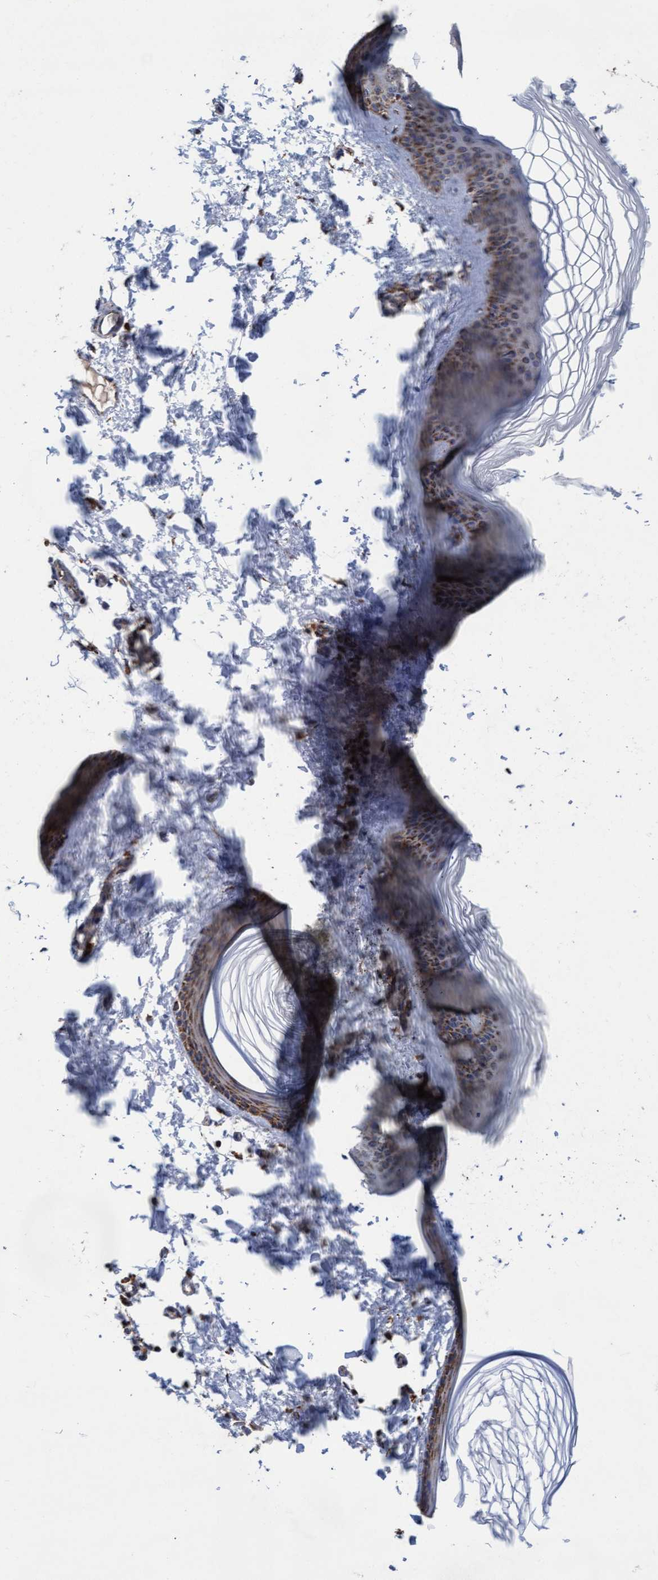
{"staining": {"intensity": "moderate", "quantity": ">75%", "location": "cytoplasmic/membranous"}, "tissue": "skin", "cell_type": "Fibroblasts", "image_type": "normal", "snomed": [{"axis": "morphology", "description": "Normal tissue, NOS"}, {"axis": "topography", "description": "Skin"}], "caption": "Skin stained with a brown dye exhibits moderate cytoplasmic/membranous positive staining in about >75% of fibroblasts.", "gene": "MRPL38", "patient": {"sex": "female", "age": 27}}